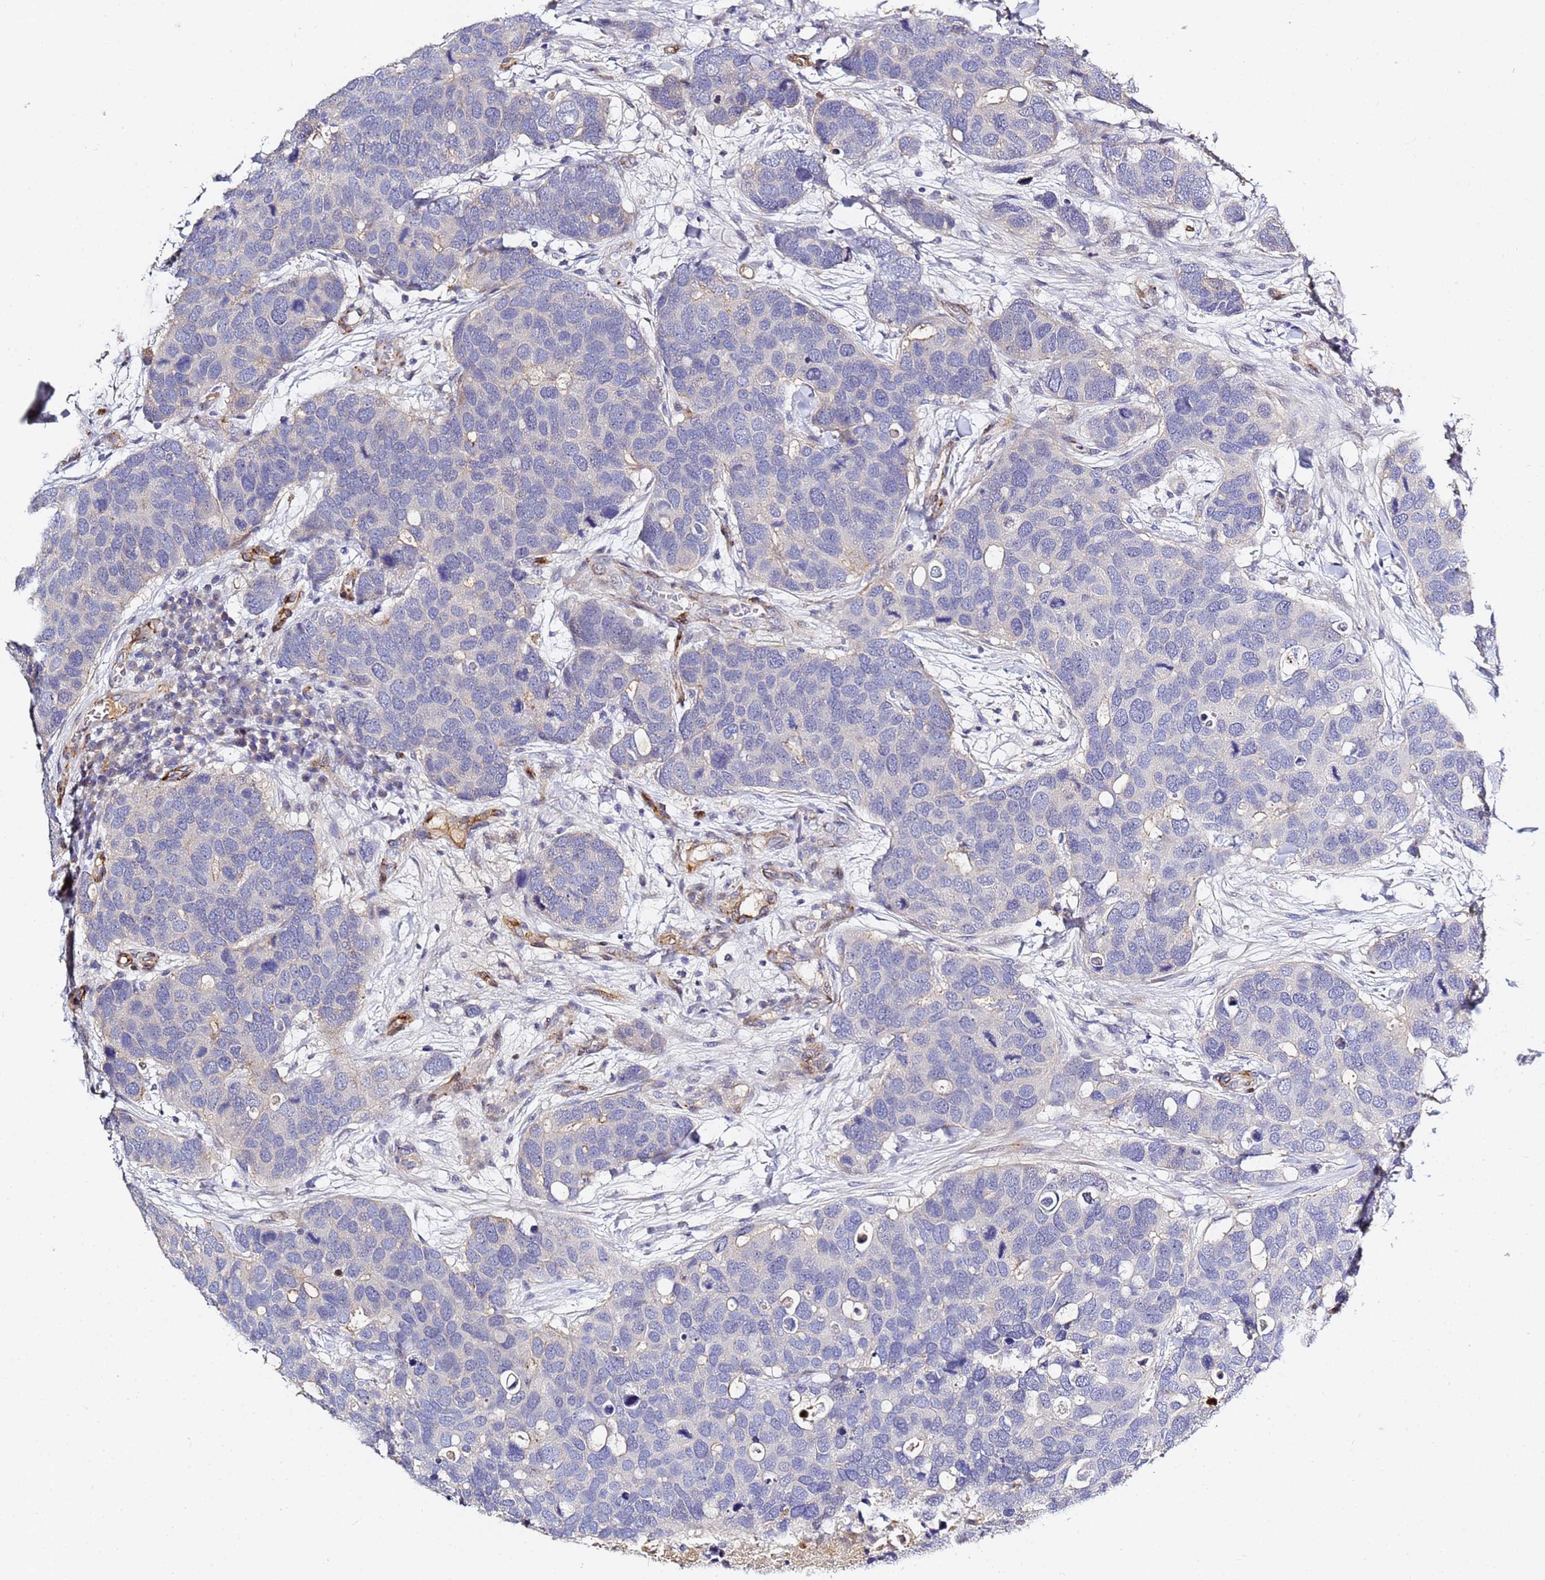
{"staining": {"intensity": "negative", "quantity": "none", "location": "none"}, "tissue": "breast cancer", "cell_type": "Tumor cells", "image_type": "cancer", "snomed": [{"axis": "morphology", "description": "Duct carcinoma"}, {"axis": "topography", "description": "Breast"}], "caption": "DAB immunohistochemical staining of breast infiltrating ductal carcinoma reveals no significant expression in tumor cells. (DAB IHC visualized using brightfield microscopy, high magnification).", "gene": "CFH", "patient": {"sex": "female", "age": 83}}